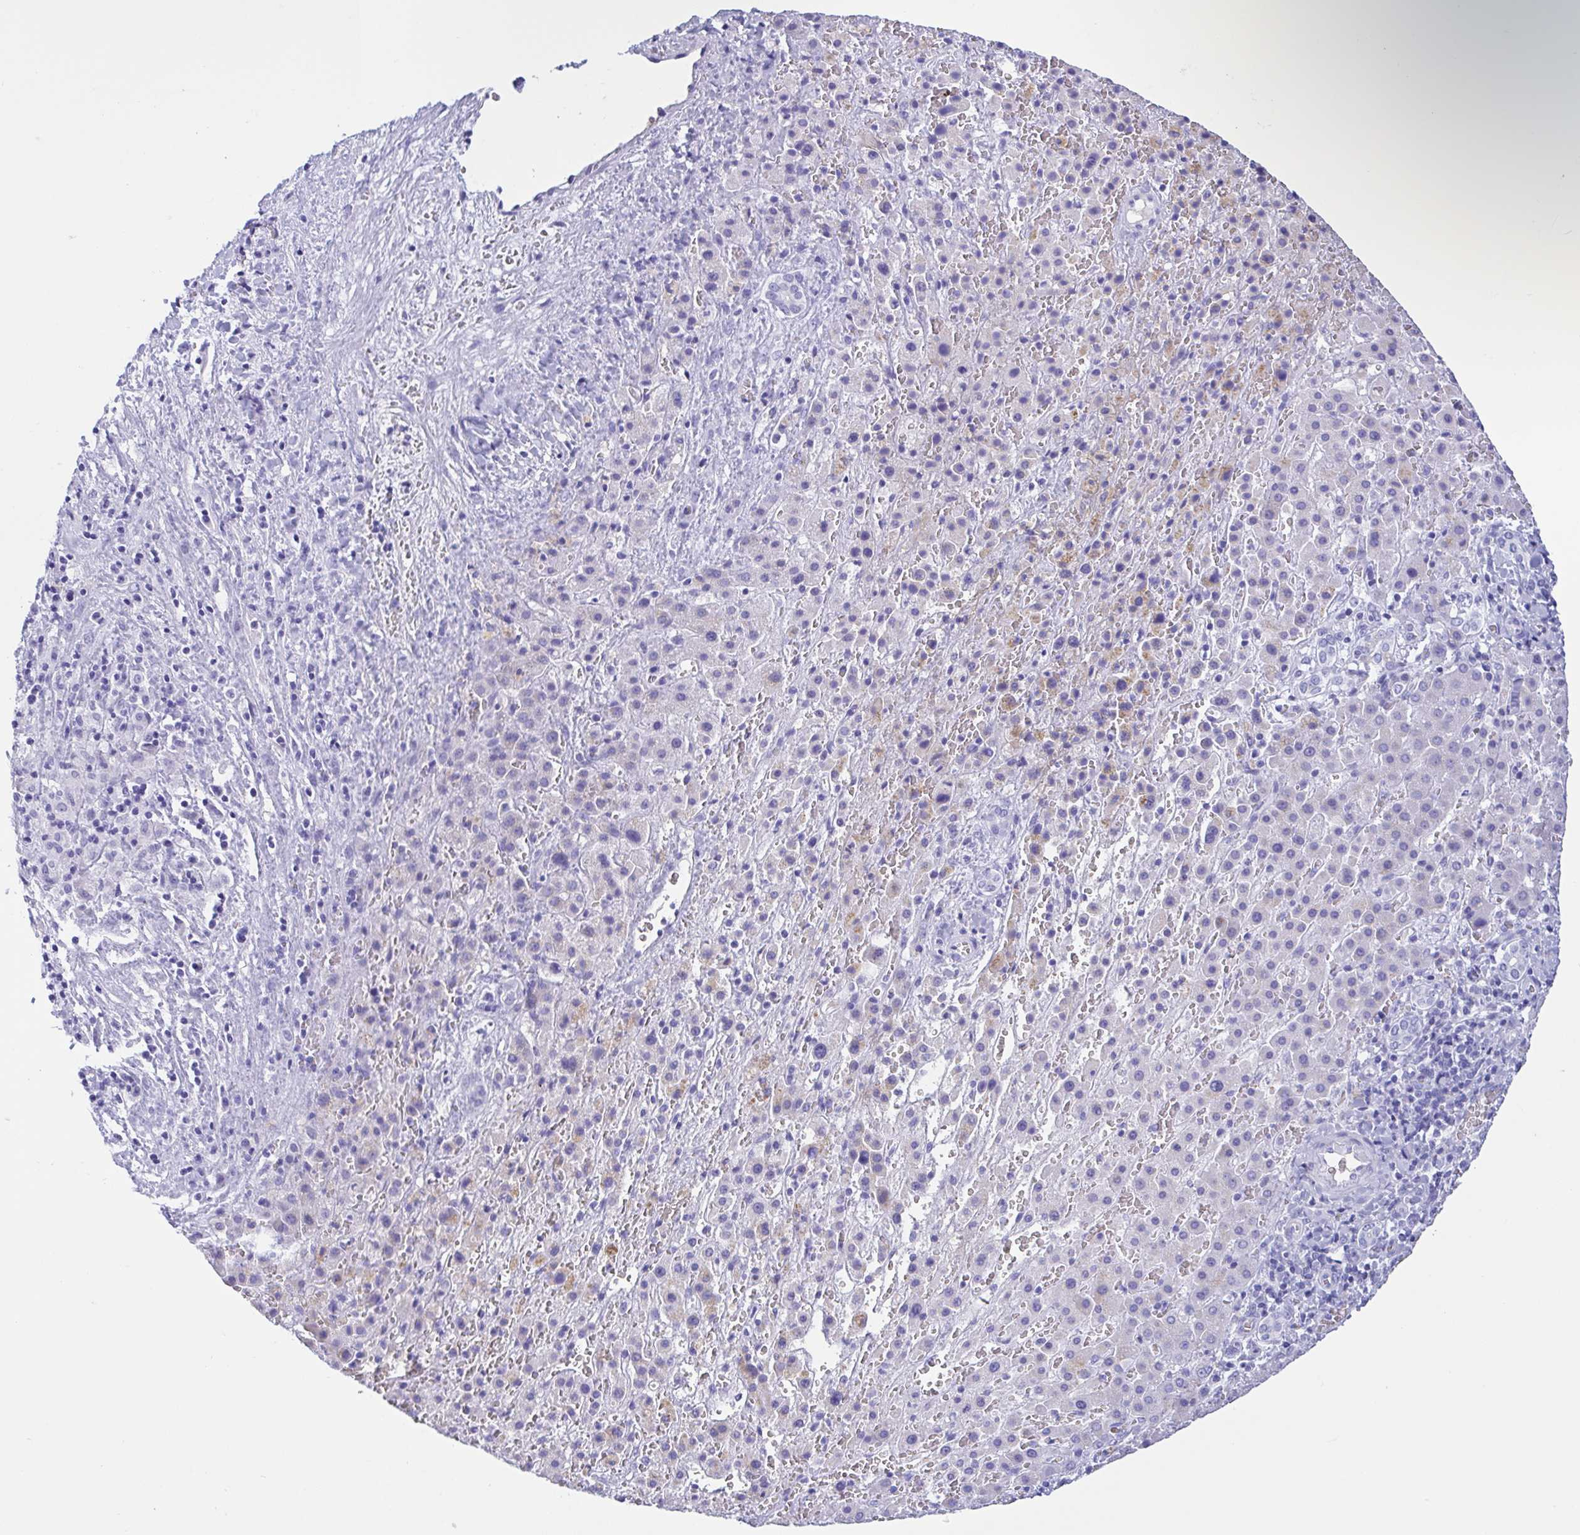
{"staining": {"intensity": "negative", "quantity": "none", "location": "none"}, "tissue": "liver cancer", "cell_type": "Tumor cells", "image_type": "cancer", "snomed": [{"axis": "morphology", "description": "Carcinoma, Hepatocellular, NOS"}, {"axis": "topography", "description": "Liver"}], "caption": "High magnification brightfield microscopy of liver cancer stained with DAB (3,3'-diaminobenzidine) (brown) and counterstained with hematoxylin (blue): tumor cells show no significant expression.", "gene": "GKN1", "patient": {"sex": "male", "age": 27}}